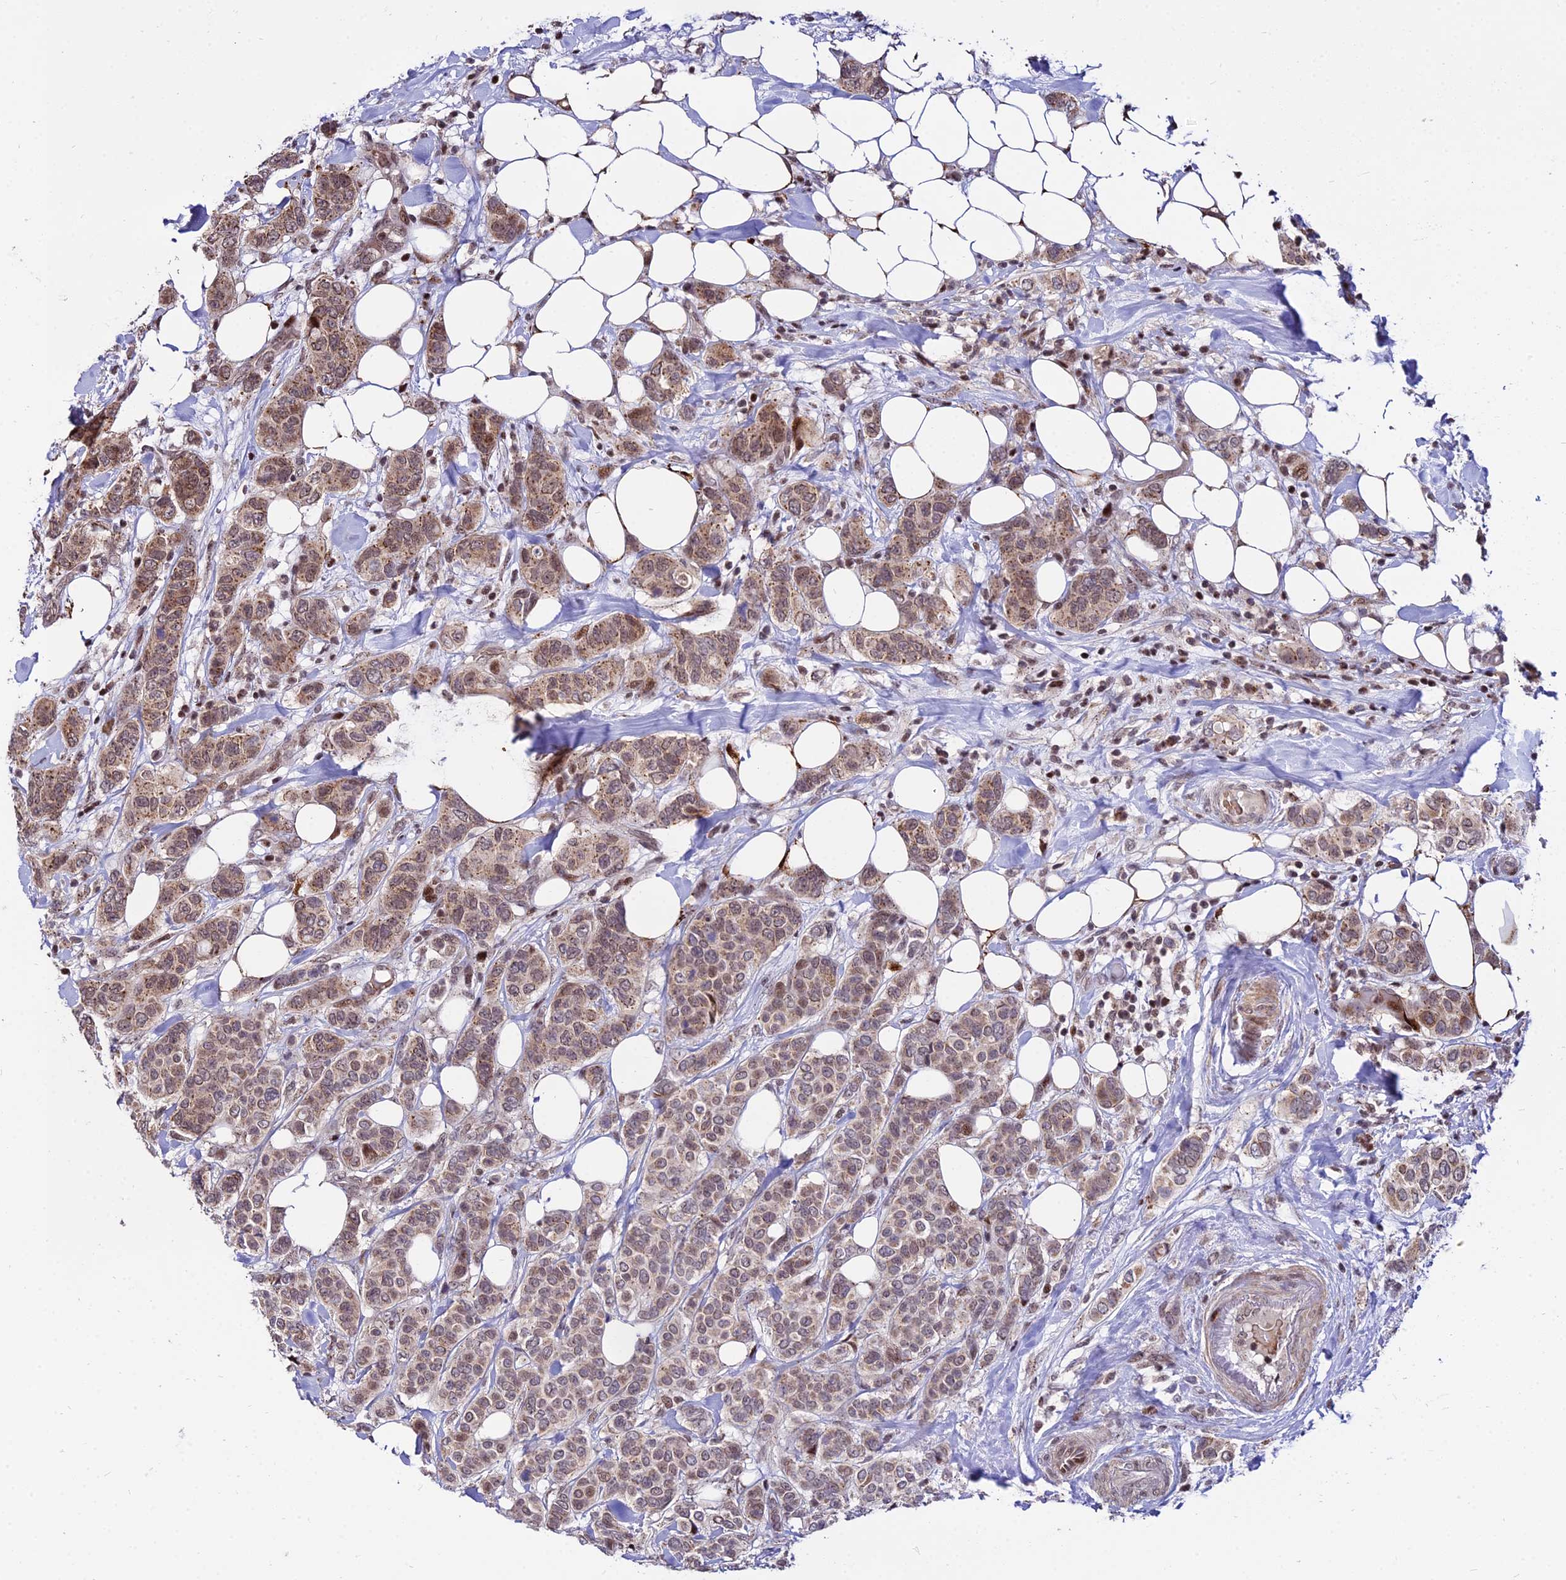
{"staining": {"intensity": "moderate", "quantity": ">75%", "location": "cytoplasmic/membranous,nuclear"}, "tissue": "breast cancer", "cell_type": "Tumor cells", "image_type": "cancer", "snomed": [{"axis": "morphology", "description": "Lobular carcinoma"}, {"axis": "topography", "description": "Breast"}], "caption": "Tumor cells exhibit medium levels of moderate cytoplasmic/membranous and nuclear expression in approximately >75% of cells in human breast cancer (lobular carcinoma). (IHC, brightfield microscopy, high magnification).", "gene": "CIB3", "patient": {"sex": "female", "age": 51}}